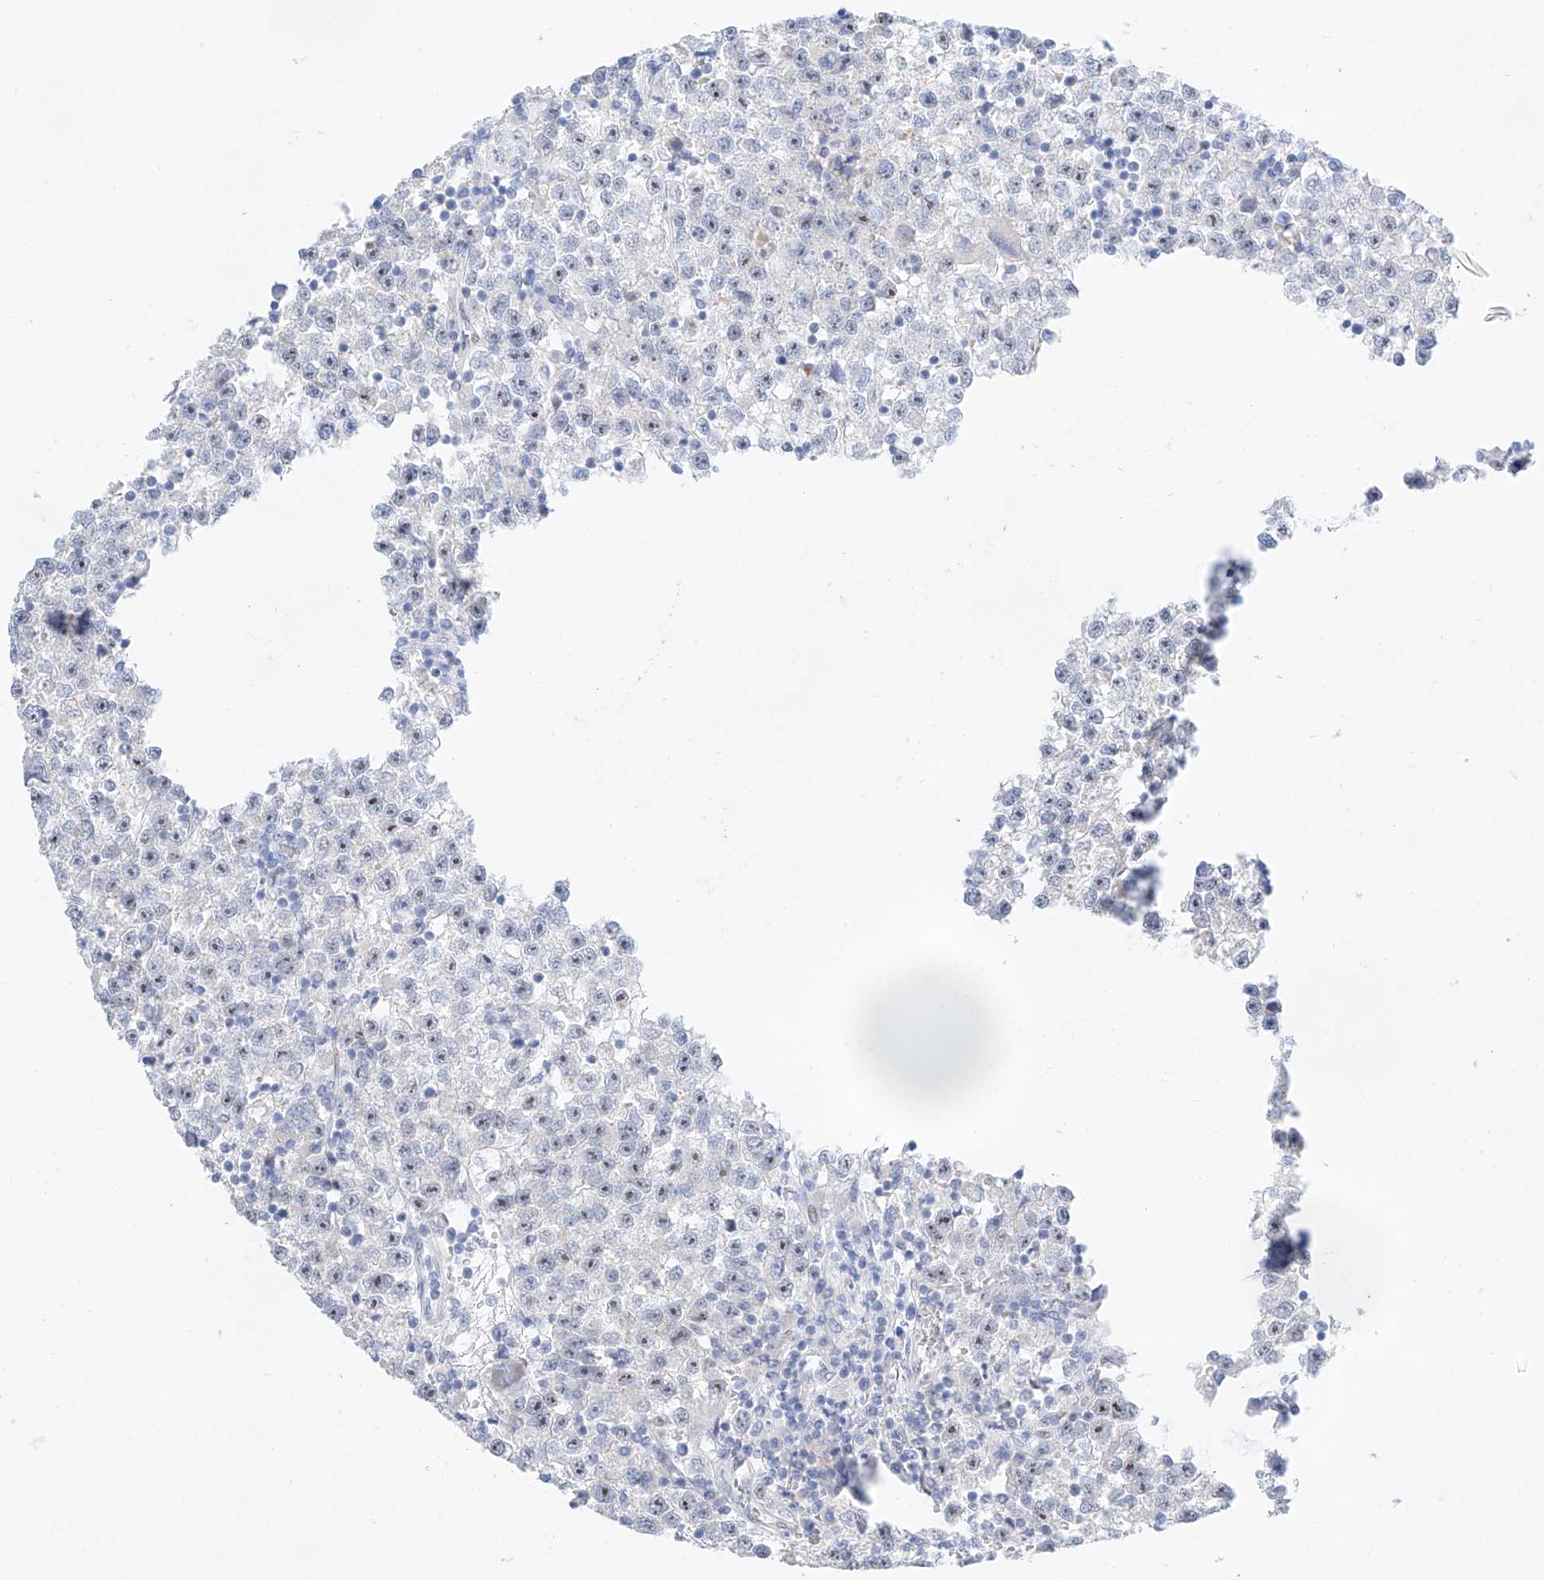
{"staining": {"intensity": "moderate", "quantity": "25%-75%", "location": "nuclear"}, "tissue": "testis cancer", "cell_type": "Tumor cells", "image_type": "cancer", "snomed": [{"axis": "morphology", "description": "Seminoma, NOS"}, {"axis": "topography", "description": "Testis"}], "caption": "This is an image of immunohistochemistry (IHC) staining of testis cancer (seminoma), which shows moderate staining in the nuclear of tumor cells.", "gene": "NT5C3B", "patient": {"sex": "male", "age": 22}}